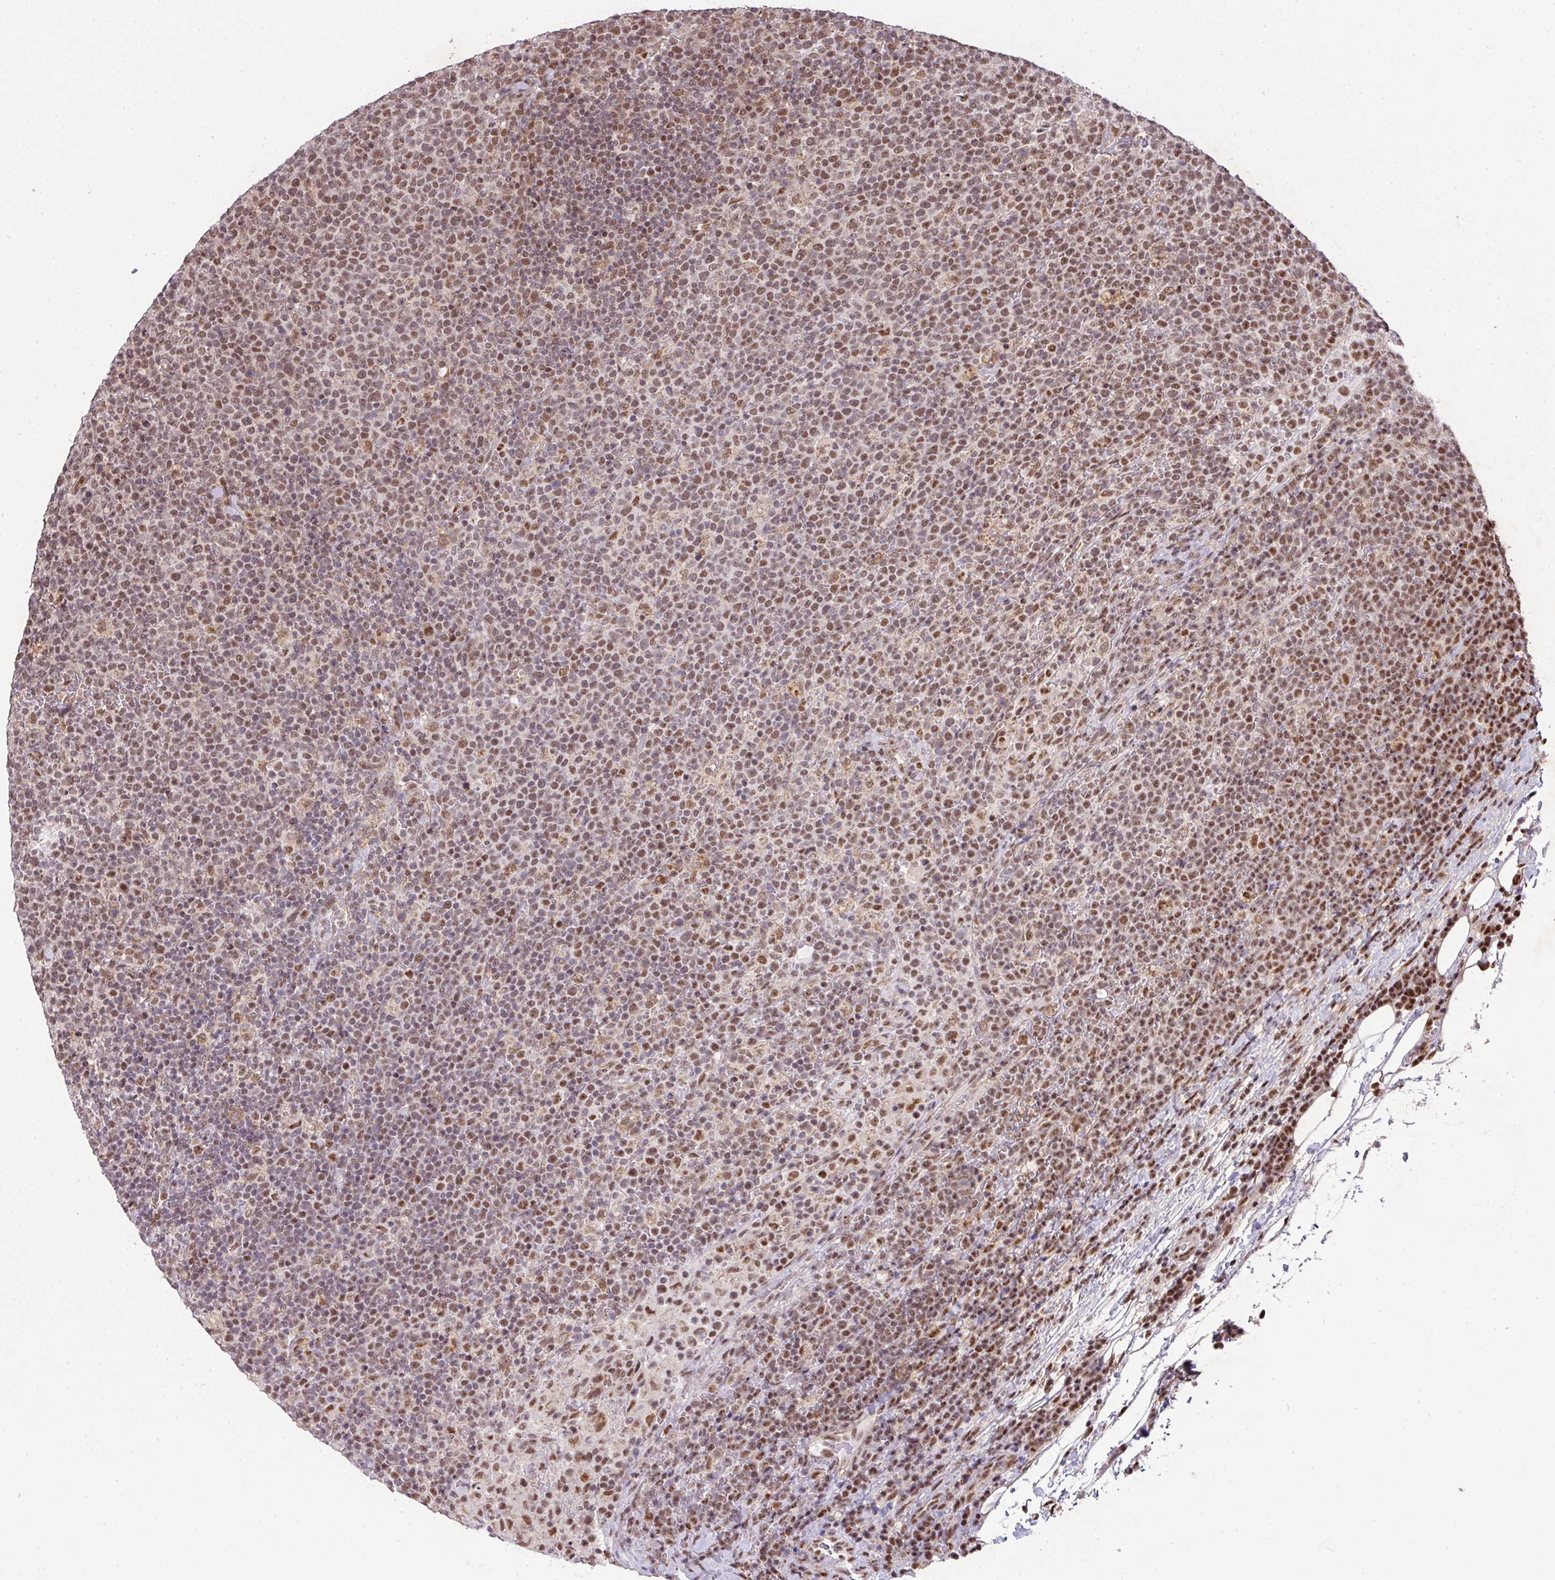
{"staining": {"intensity": "moderate", "quantity": "25%-75%", "location": "nuclear"}, "tissue": "lymphoma", "cell_type": "Tumor cells", "image_type": "cancer", "snomed": [{"axis": "morphology", "description": "Malignant lymphoma, non-Hodgkin's type, High grade"}, {"axis": "topography", "description": "Lymph node"}], "caption": "Human malignant lymphoma, non-Hodgkin's type (high-grade) stained for a protein (brown) reveals moderate nuclear positive expression in about 25%-75% of tumor cells.", "gene": "PLK1", "patient": {"sex": "male", "age": 61}}